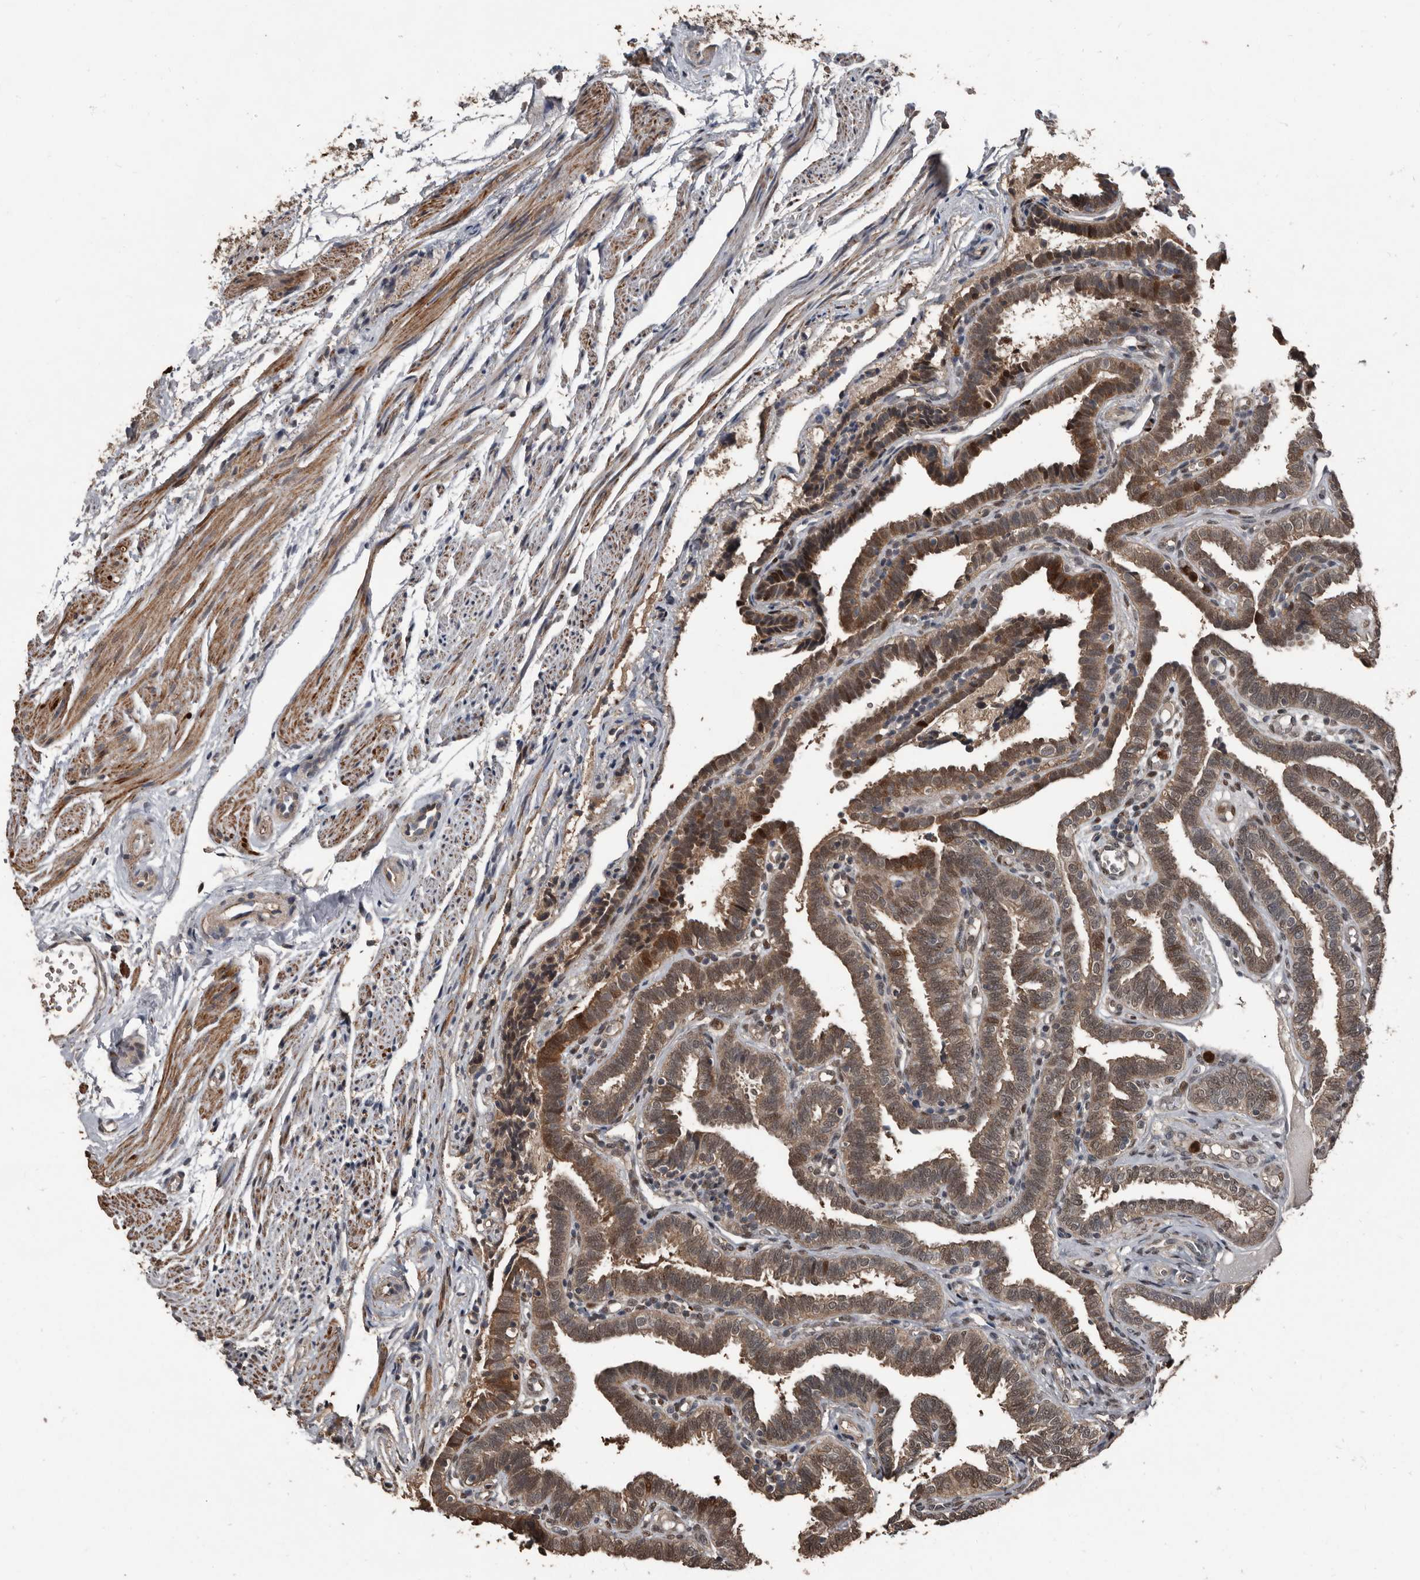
{"staining": {"intensity": "moderate", "quantity": ">75%", "location": "cytoplasmic/membranous,nuclear"}, "tissue": "fallopian tube", "cell_type": "Glandular cells", "image_type": "normal", "snomed": [{"axis": "morphology", "description": "Normal tissue, NOS"}, {"axis": "topography", "description": "Fallopian tube"}], "caption": "Immunohistochemical staining of normal fallopian tube demonstrates >75% levels of moderate cytoplasmic/membranous,nuclear protein positivity in about >75% of glandular cells.", "gene": "FSBP", "patient": {"sex": "female", "age": 39}}